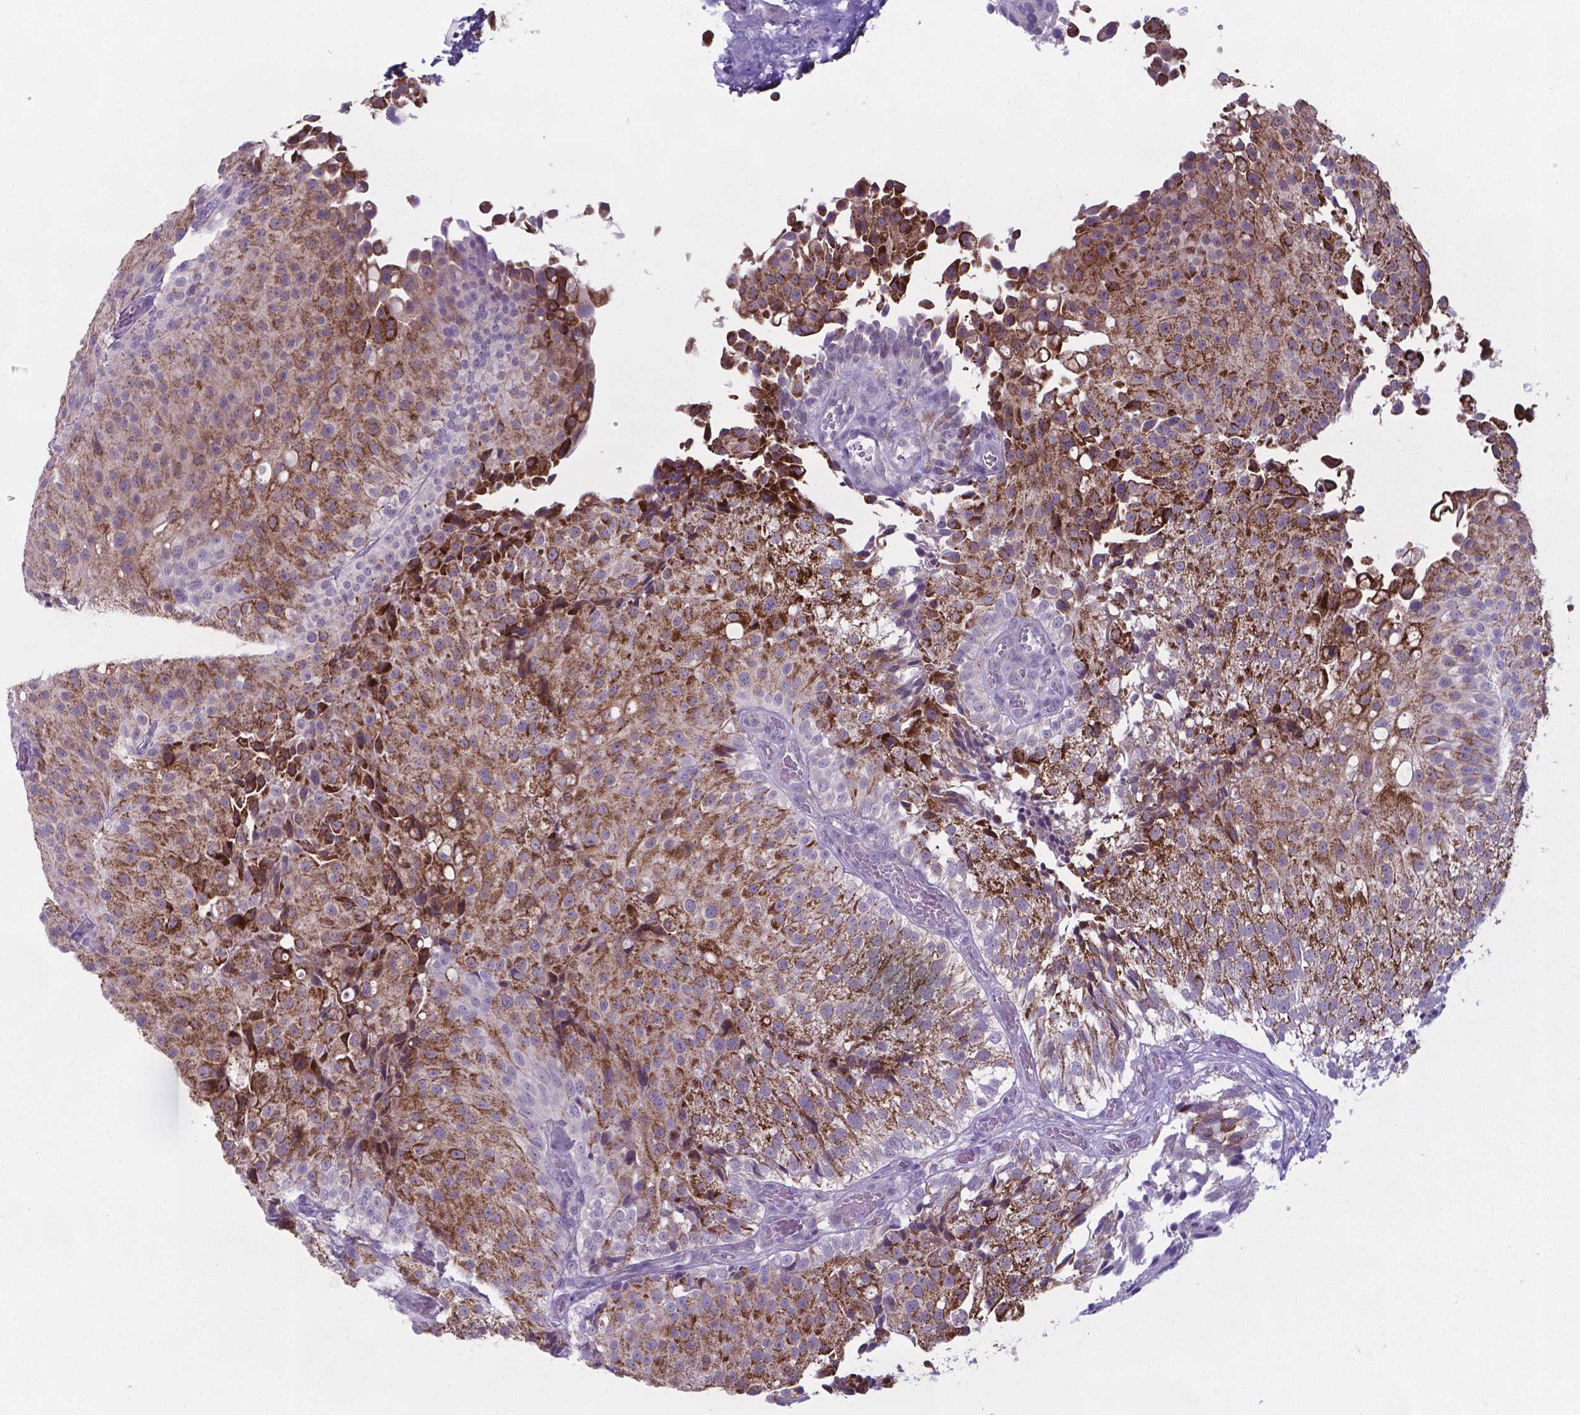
{"staining": {"intensity": "moderate", "quantity": "25%-75%", "location": "cytoplasmic/membranous"}, "tissue": "urothelial cancer", "cell_type": "Tumor cells", "image_type": "cancer", "snomed": [{"axis": "morphology", "description": "Urothelial carcinoma, Low grade"}, {"axis": "topography", "description": "Urinary bladder"}], "caption": "Approximately 25%-75% of tumor cells in human urothelial cancer reveal moderate cytoplasmic/membranous protein staining as visualized by brown immunohistochemical staining.", "gene": "AP5B1", "patient": {"sex": "male", "age": 80}}